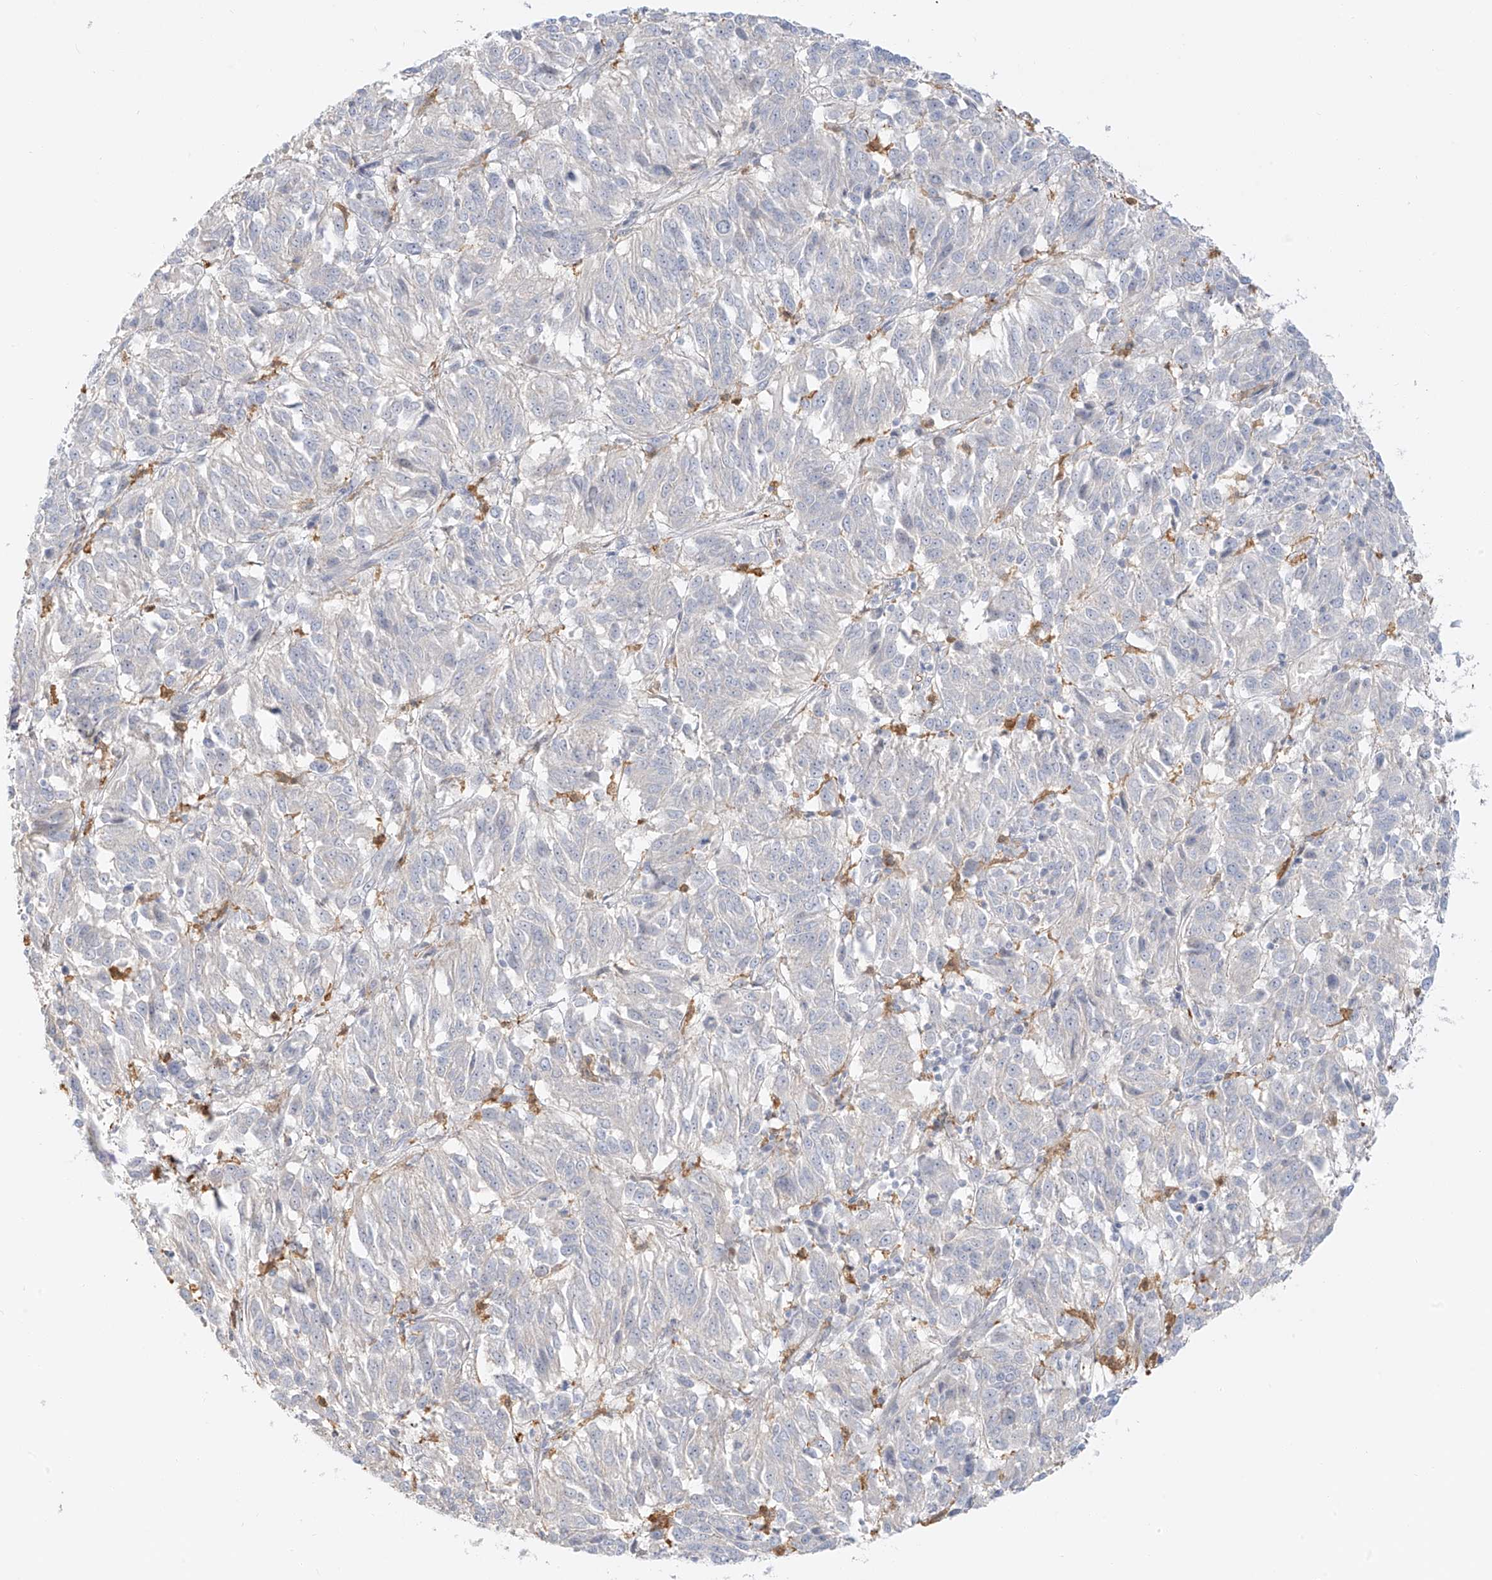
{"staining": {"intensity": "negative", "quantity": "none", "location": "none"}, "tissue": "melanoma", "cell_type": "Tumor cells", "image_type": "cancer", "snomed": [{"axis": "morphology", "description": "Malignant melanoma, Metastatic site"}, {"axis": "topography", "description": "Lung"}], "caption": "Image shows no protein positivity in tumor cells of melanoma tissue.", "gene": "UPK1B", "patient": {"sex": "male", "age": 64}}